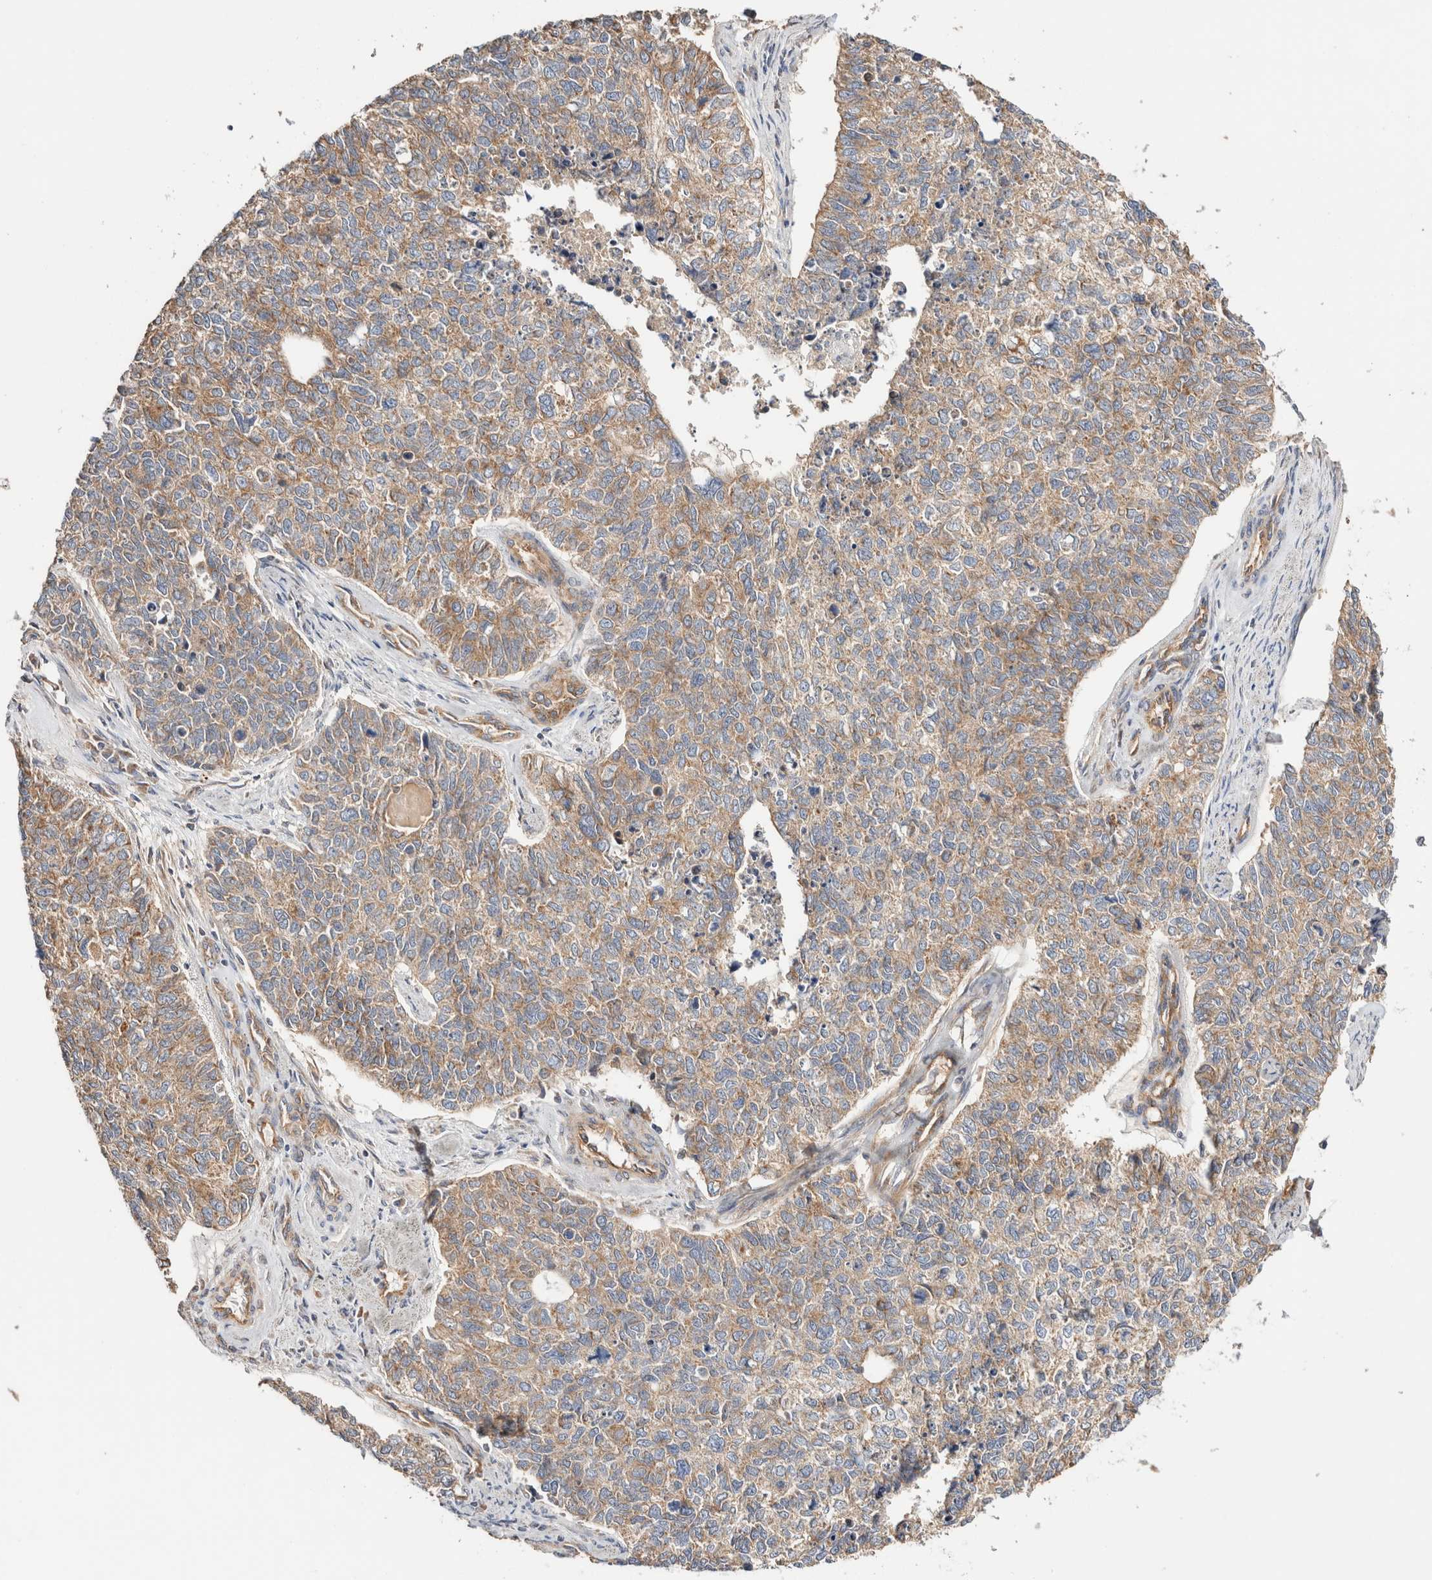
{"staining": {"intensity": "weak", "quantity": ">75%", "location": "cytoplasmic/membranous"}, "tissue": "cervical cancer", "cell_type": "Tumor cells", "image_type": "cancer", "snomed": [{"axis": "morphology", "description": "Squamous cell carcinoma, NOS"}, {"axis": "topography", "description": "Cervix"}], "caption": "High-magnification brightfield microscopy of cervical cancer (squamous cell carcinoma) stained with DAB (brown) and counterstained with hematoxylin (blue). tumor cells exhibit weak cytoplasmic/membranous positivity is seen in approximately>75% of cells. (Stains: DAB in brown, nuclei in blue, Microscopy: brightfield microscopy at high magnification).", "gene": "B3GNTL1", "patient": {"sex": "female", "age": 63}}